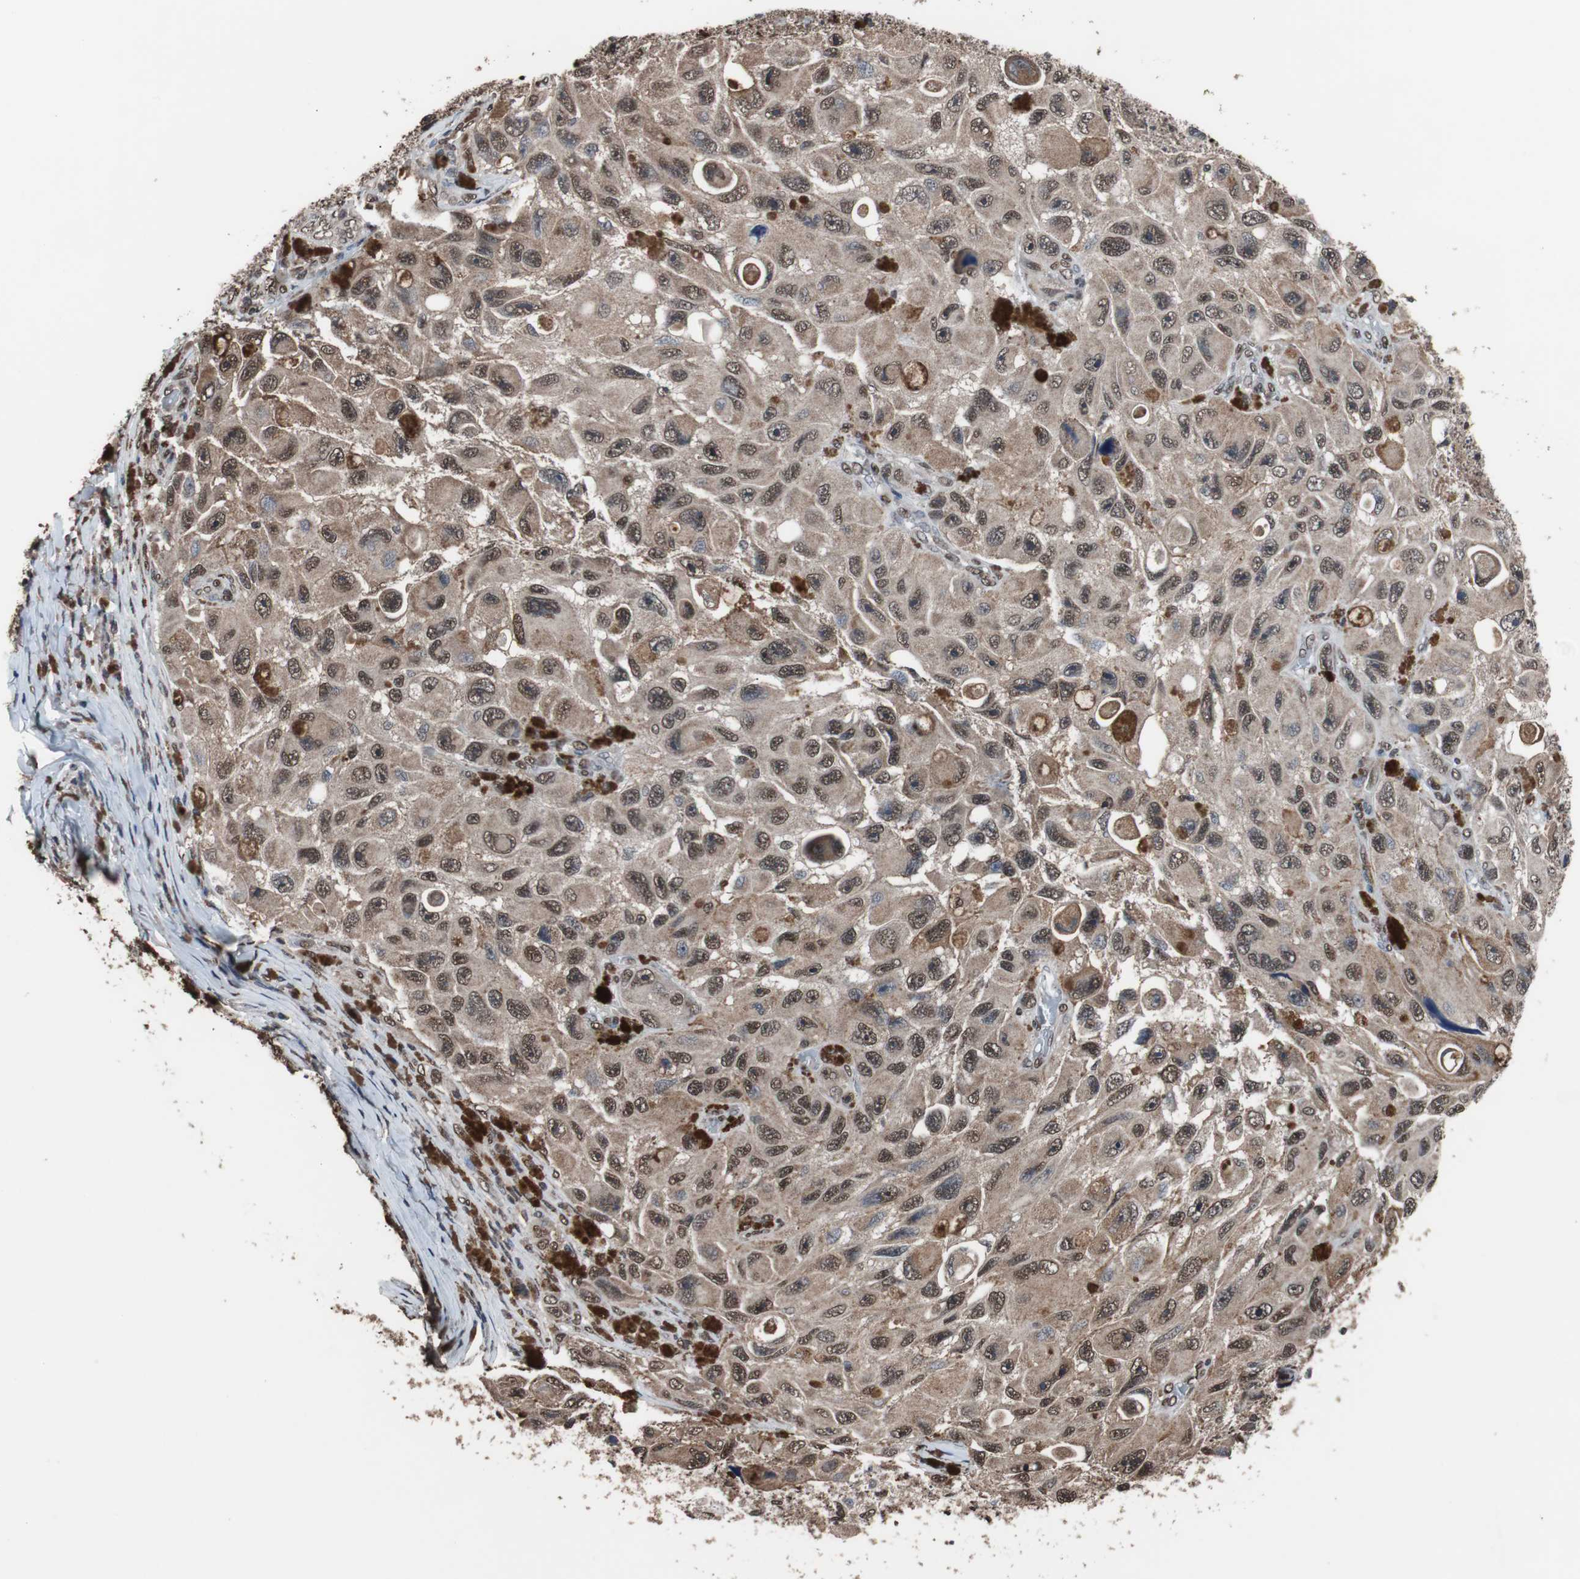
{"staining": {"intensity": "weak", "quantity": "25%-75%", "location": "cytoplasmic/membranous,nuclear"}, "tissue": "melanoma", "cell_type": "Tumor cells", "image_type": "cancer", "snomed": [{"axis": "morphology", "description": "Malignant melanoma, NOS"}, {"axis": "topography", "description": "Skin"}], "caption": "Protein expression analysis of malignant melanoma shows weak cytoplasmic/membranous and nuclear expression in about 25%-75% of tumor cells.", "gene": "MED27", "patient": {"sex": "female", "age": 73}}